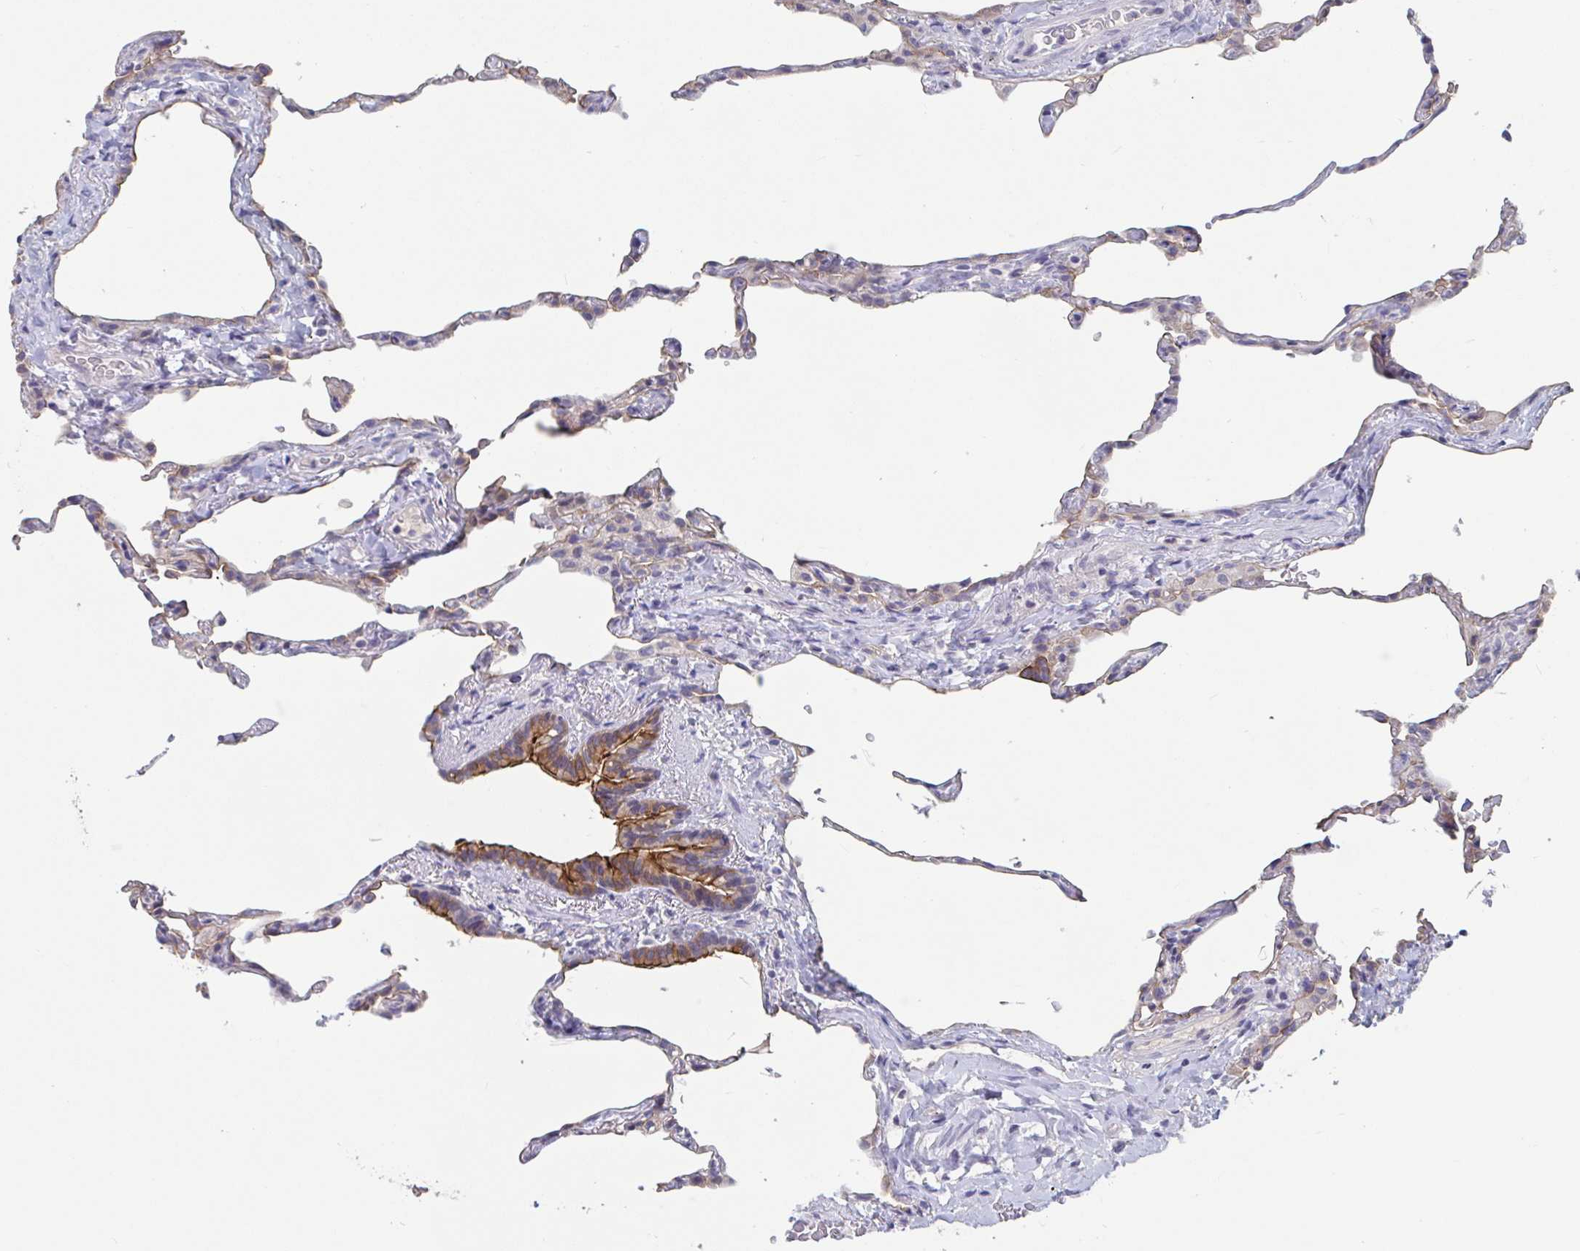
{"staining": {"intensity": "weak", "quantity": "25%-75%", "location": "cytoplasmic/membranous"}, "tissue": "lung", "cell_type": "Alveolar cells", "image_type": "normal", "snomed": [{"axis": "morphology", "description": "Normal tissue, NOS"}, {"axis": "topography", "description": "Lung"}], "caption": "This is a histology image of IHC staining of normal lung, which shows weak expression in the cytoplasmic/membranous of alveolar cells.", "gene": "UNKL", "patient": {"sex": "female", "age": 57}}